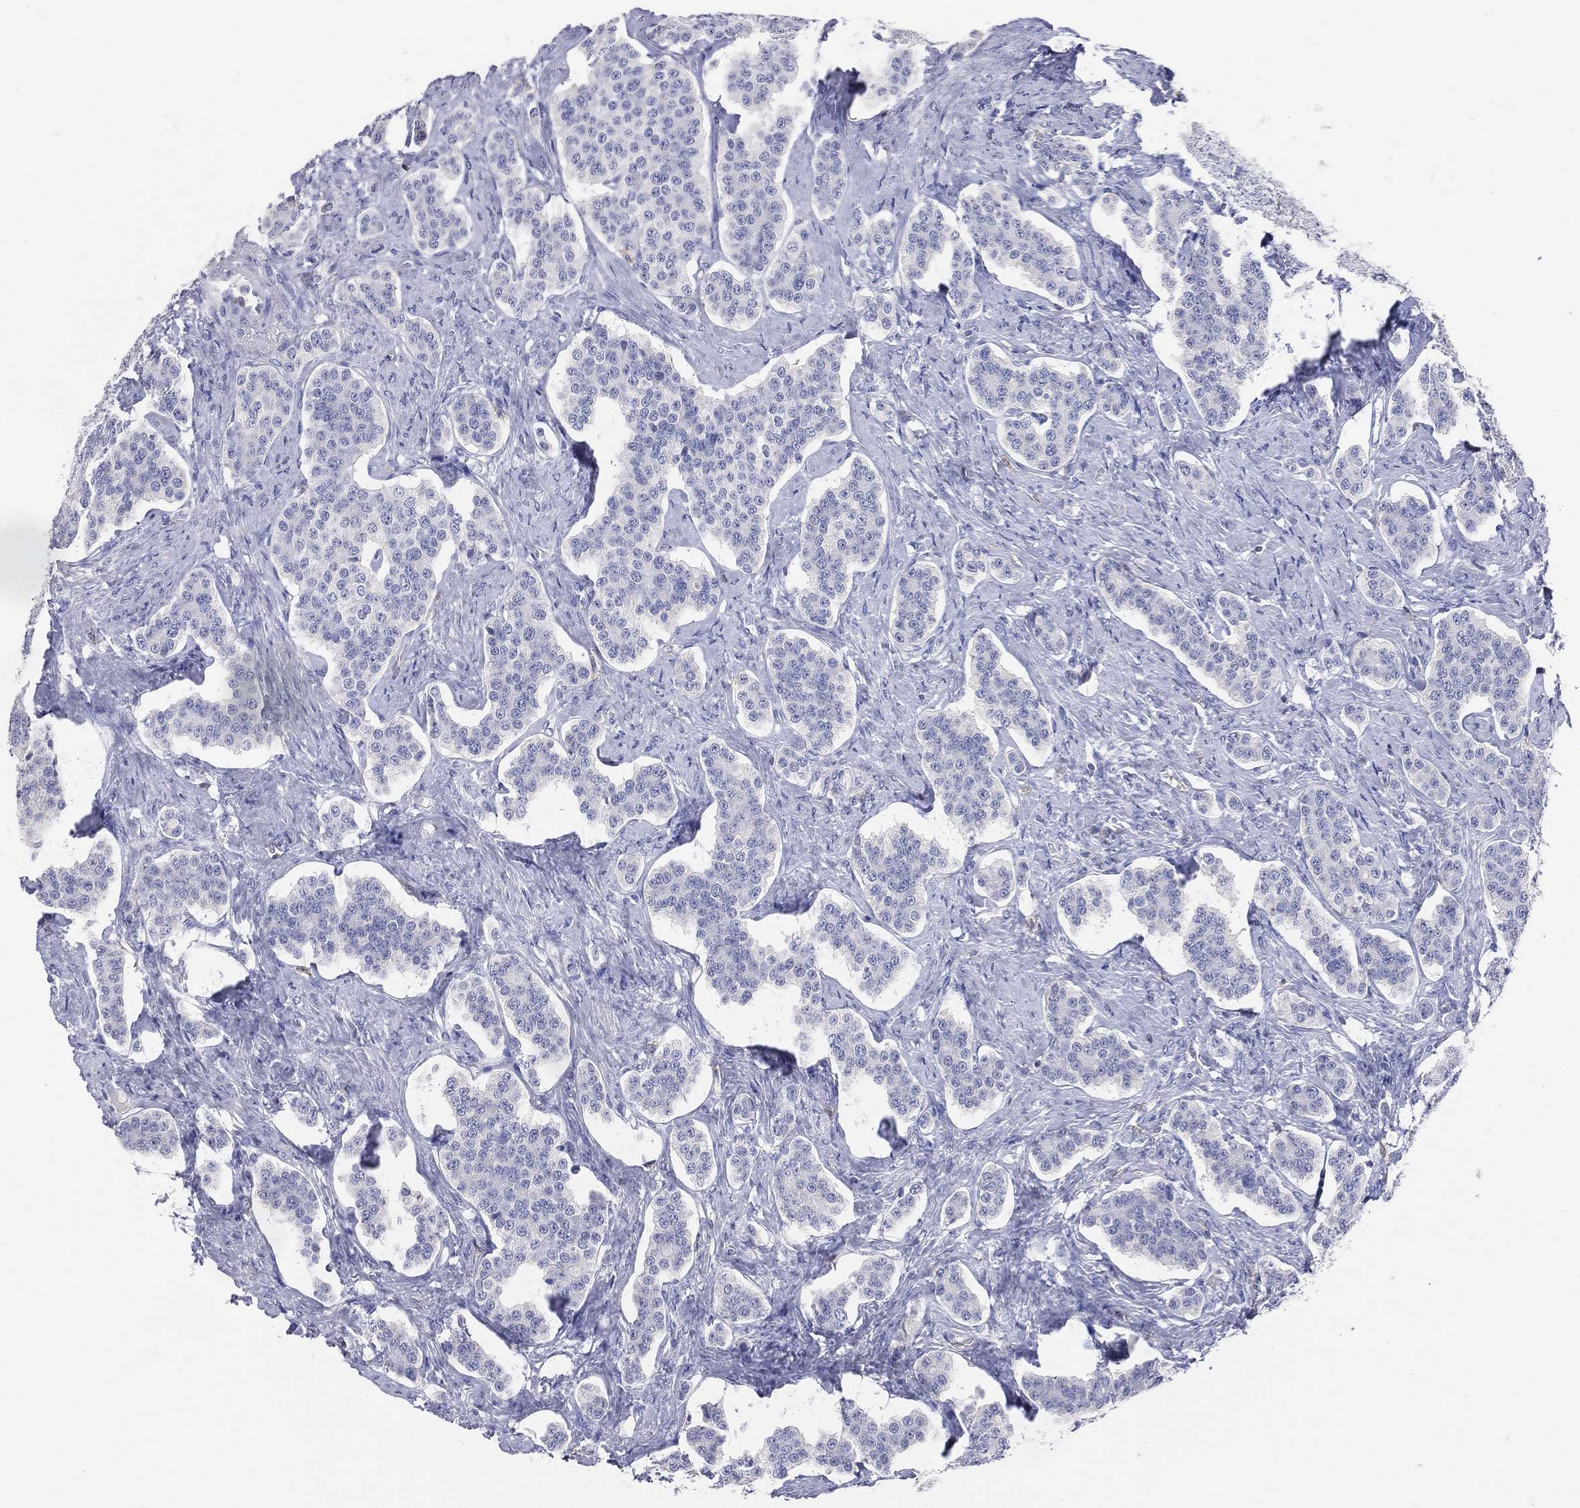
{"staining": {"intensity": "negative", "quantity": "none", "location": "none"}, "tissue": "carcinoid", "cell_type": "Tumor cells", "image_type": "cancer", "snomed": [{"axis": "morphology", "description": "Carcinoid, malignant, NOS"}, {"axis": "topography", "description": "Small intestine"}], "caption": "A micrograph of carcinoid stained for a protein displays no brown staining in tumor cells. (Immunohistochemistry, brightfield microscopy, high magnification).", "gene": "LAT", "patient": {"sex": "female", "age": 58}}